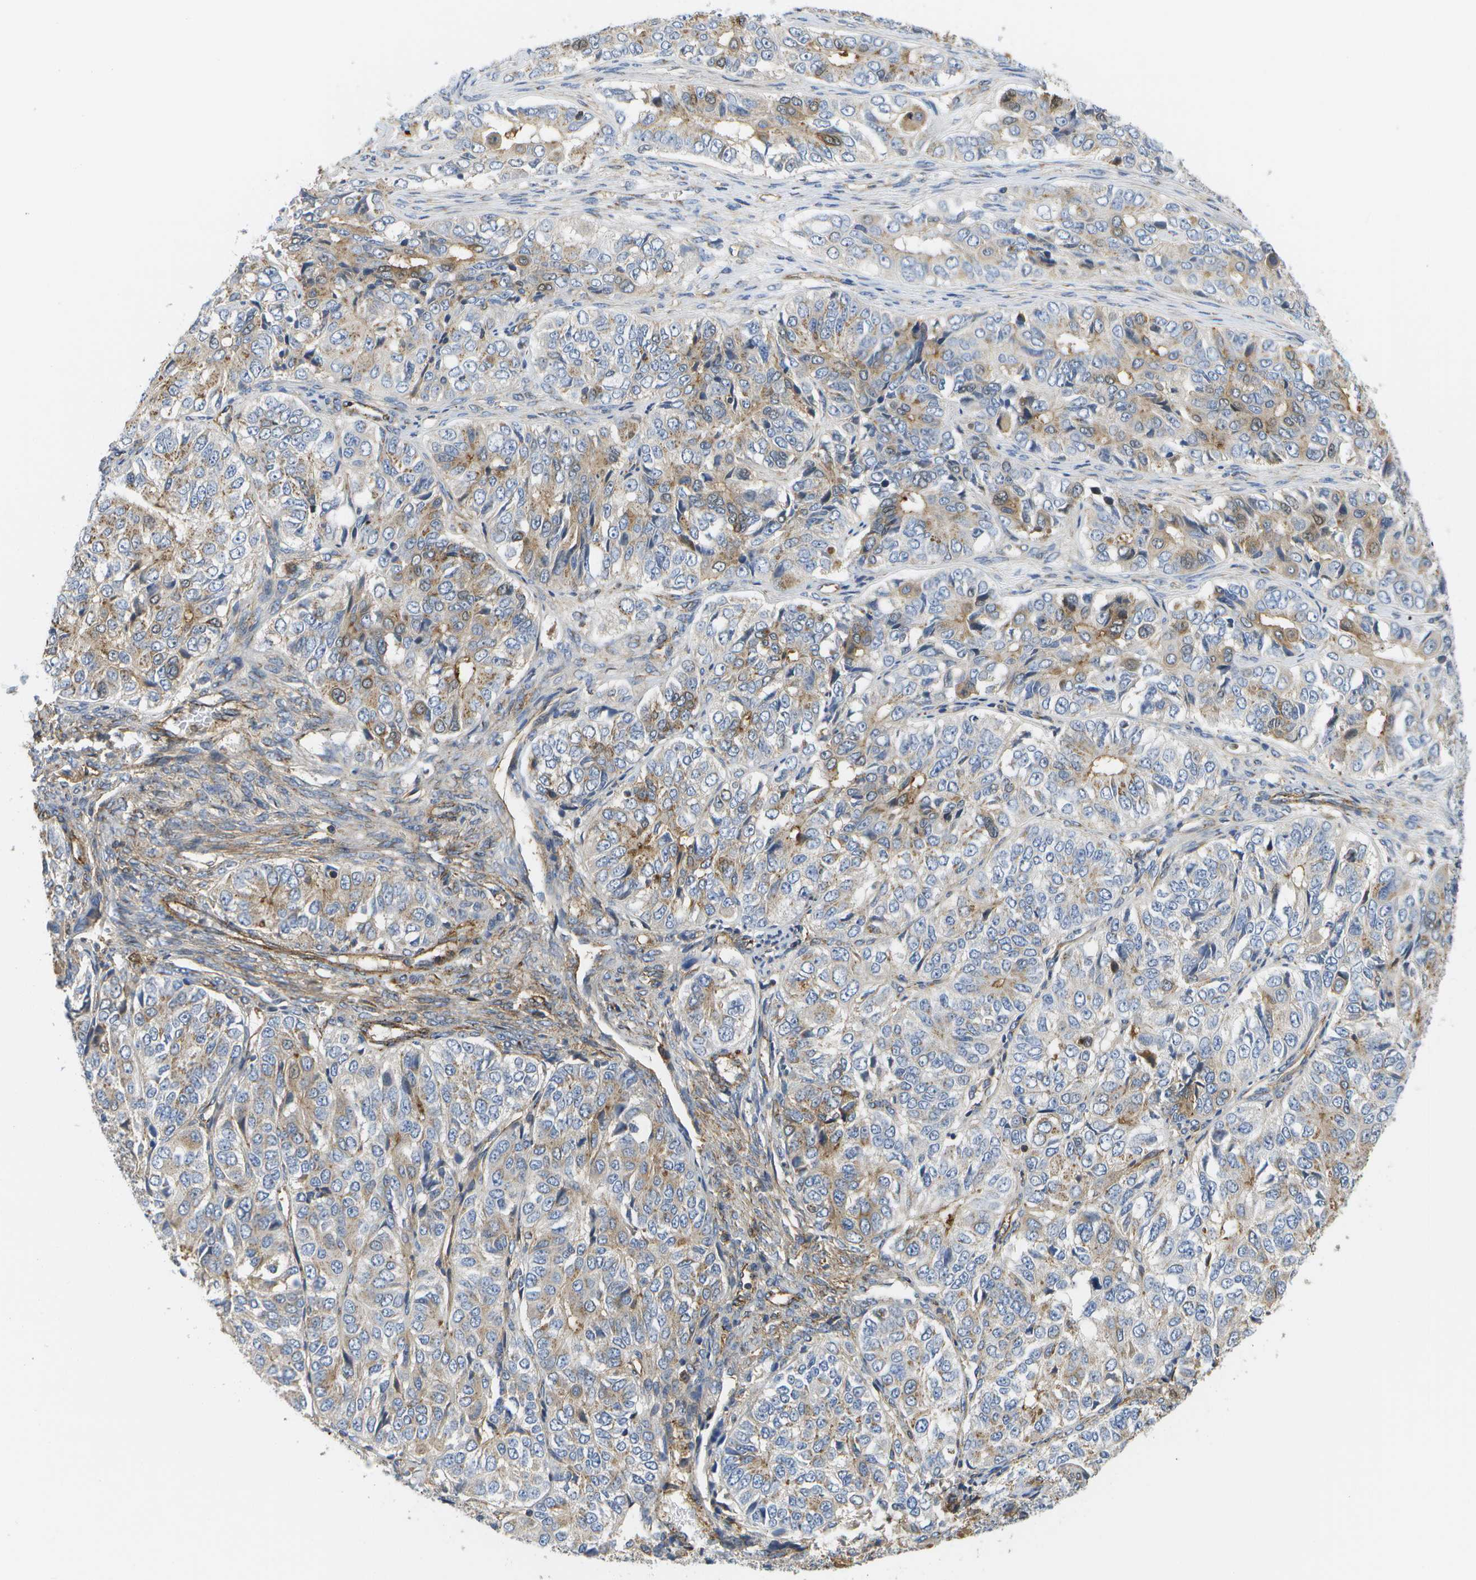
{"staining": {"intensity": "weak", "quantity": "25%-75%", "location": "cytoplasmic/membranous"}, "tissue": "ovarian cancer", "cell_type": "Tumor cells", "image_type": "cancer", "snomed": [{"axis": "morphology", "description": "Carcinoma, endometroid"}, {"axis": "topography", "description": "Ovary"}], "caption": "Immunohistochemistry of human ovarian endometroid carcinoma exhibits low levels of weak cytoplasmic/membranous expression in about 25%-75% of tumor cells. (Stains: DAB in brown, nuclei in blue, Microscopy: brightfield microscopy at high magnification).", "gene": "BST2", "patient": {"sex": "female", "age": 51}}